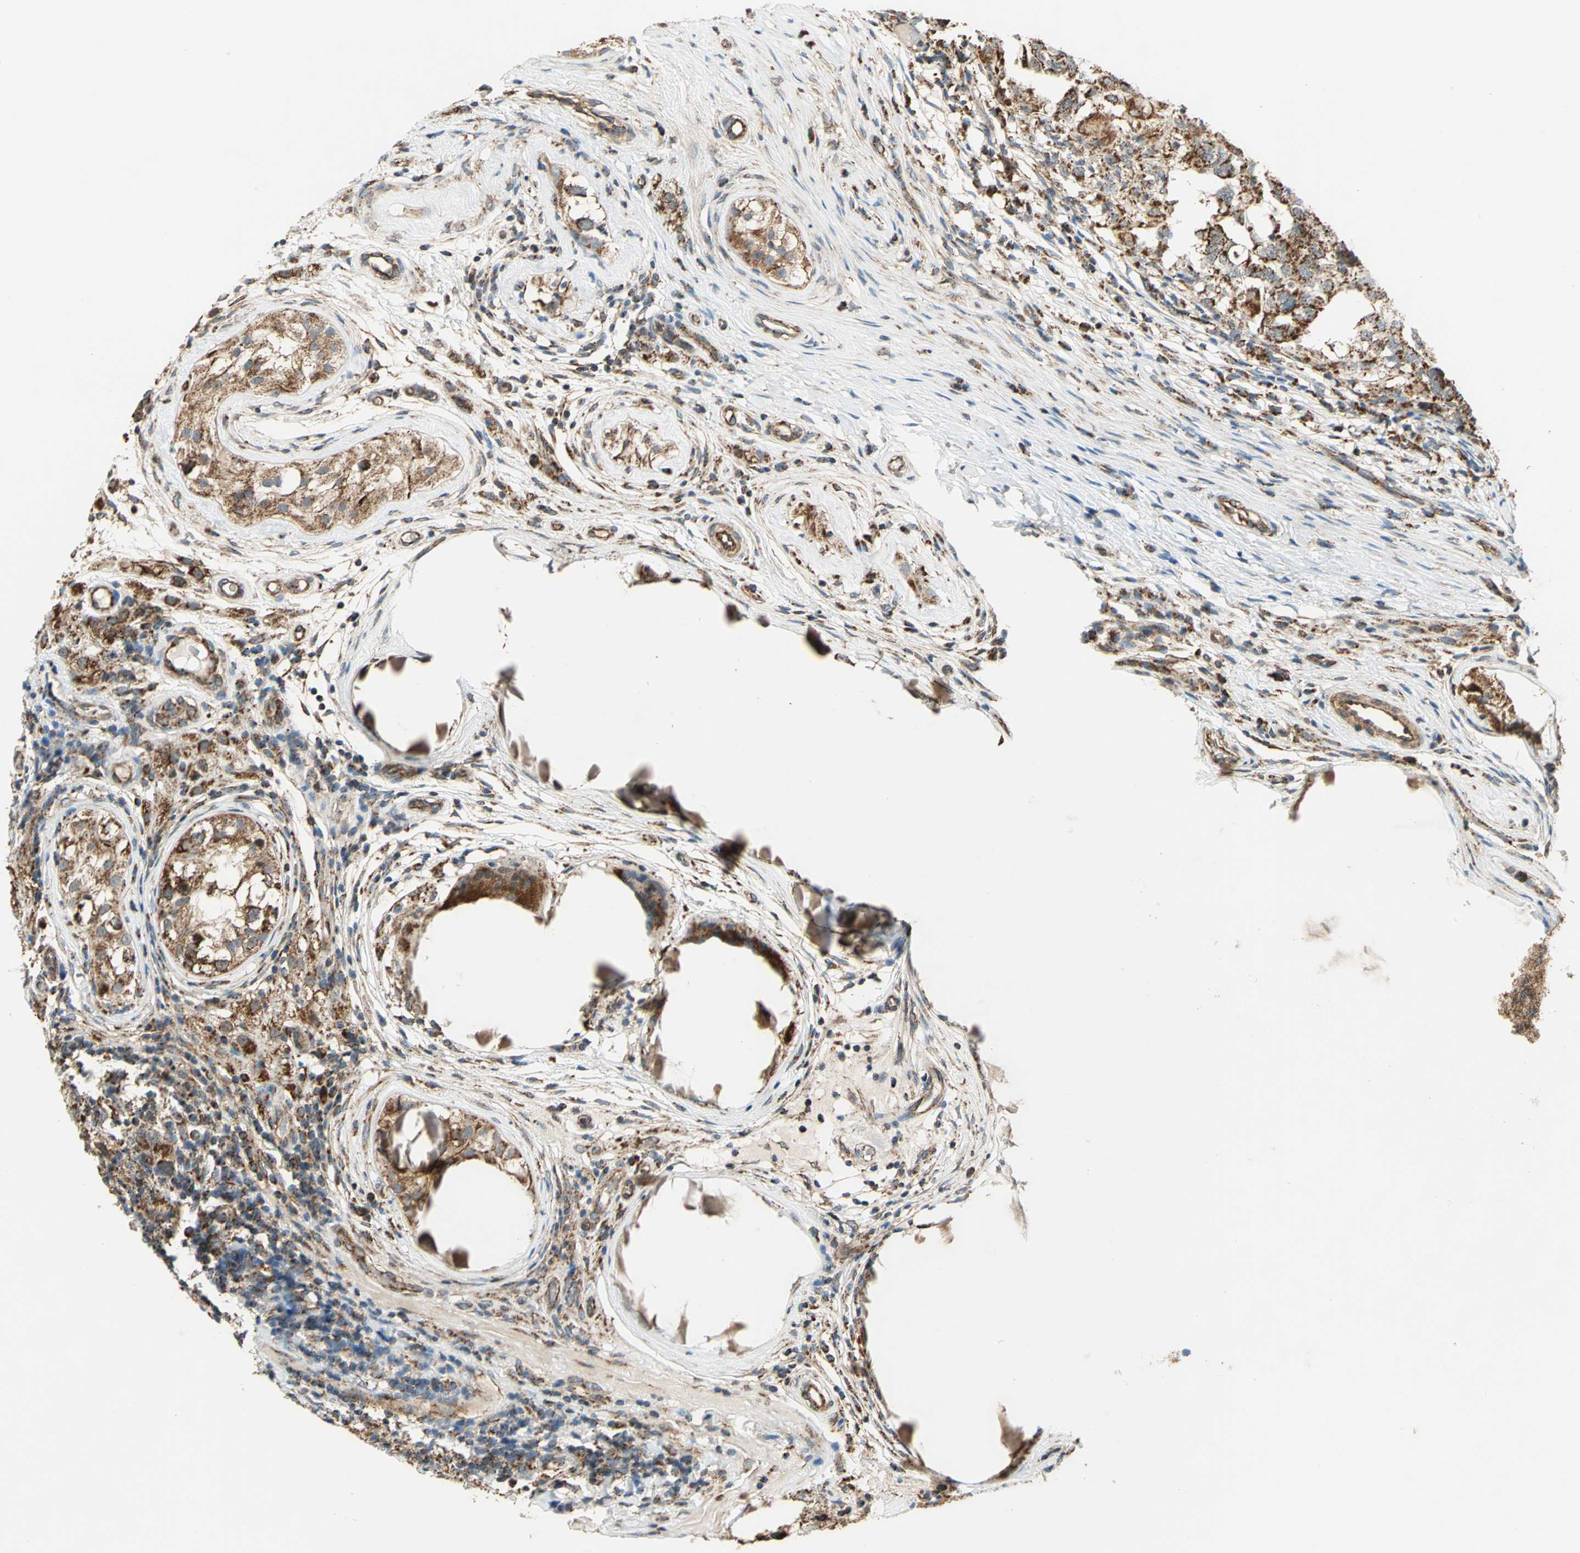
{"staining": {"intensity": "strong", "quantity": ">75%", "location": "cytoplasmic/membranous"}, "tissue": "testis cancer", "cell_type": "Tumor cells", "image_type": "cancer", "snomed": [{"axis": "morphology", "description": "Carcinoma, Embryonal, NOS"}, {"axis": "topography", "description": "Testis"}], "caption": "Immunohistochemistry staining of testis embryonal carcinoma, which exhibits high levels of strong cytoplasmic/membranous expression in approximately >75% of tumor cells indicating strong cytoplasmic/membranous protein expression. The staining was performed using DAB (brown) for protein detection and nuclei were counterstained in hematoxylin (blue).", "gene": "MRPS22", "patient": {"sex": "male", "age": 21}}